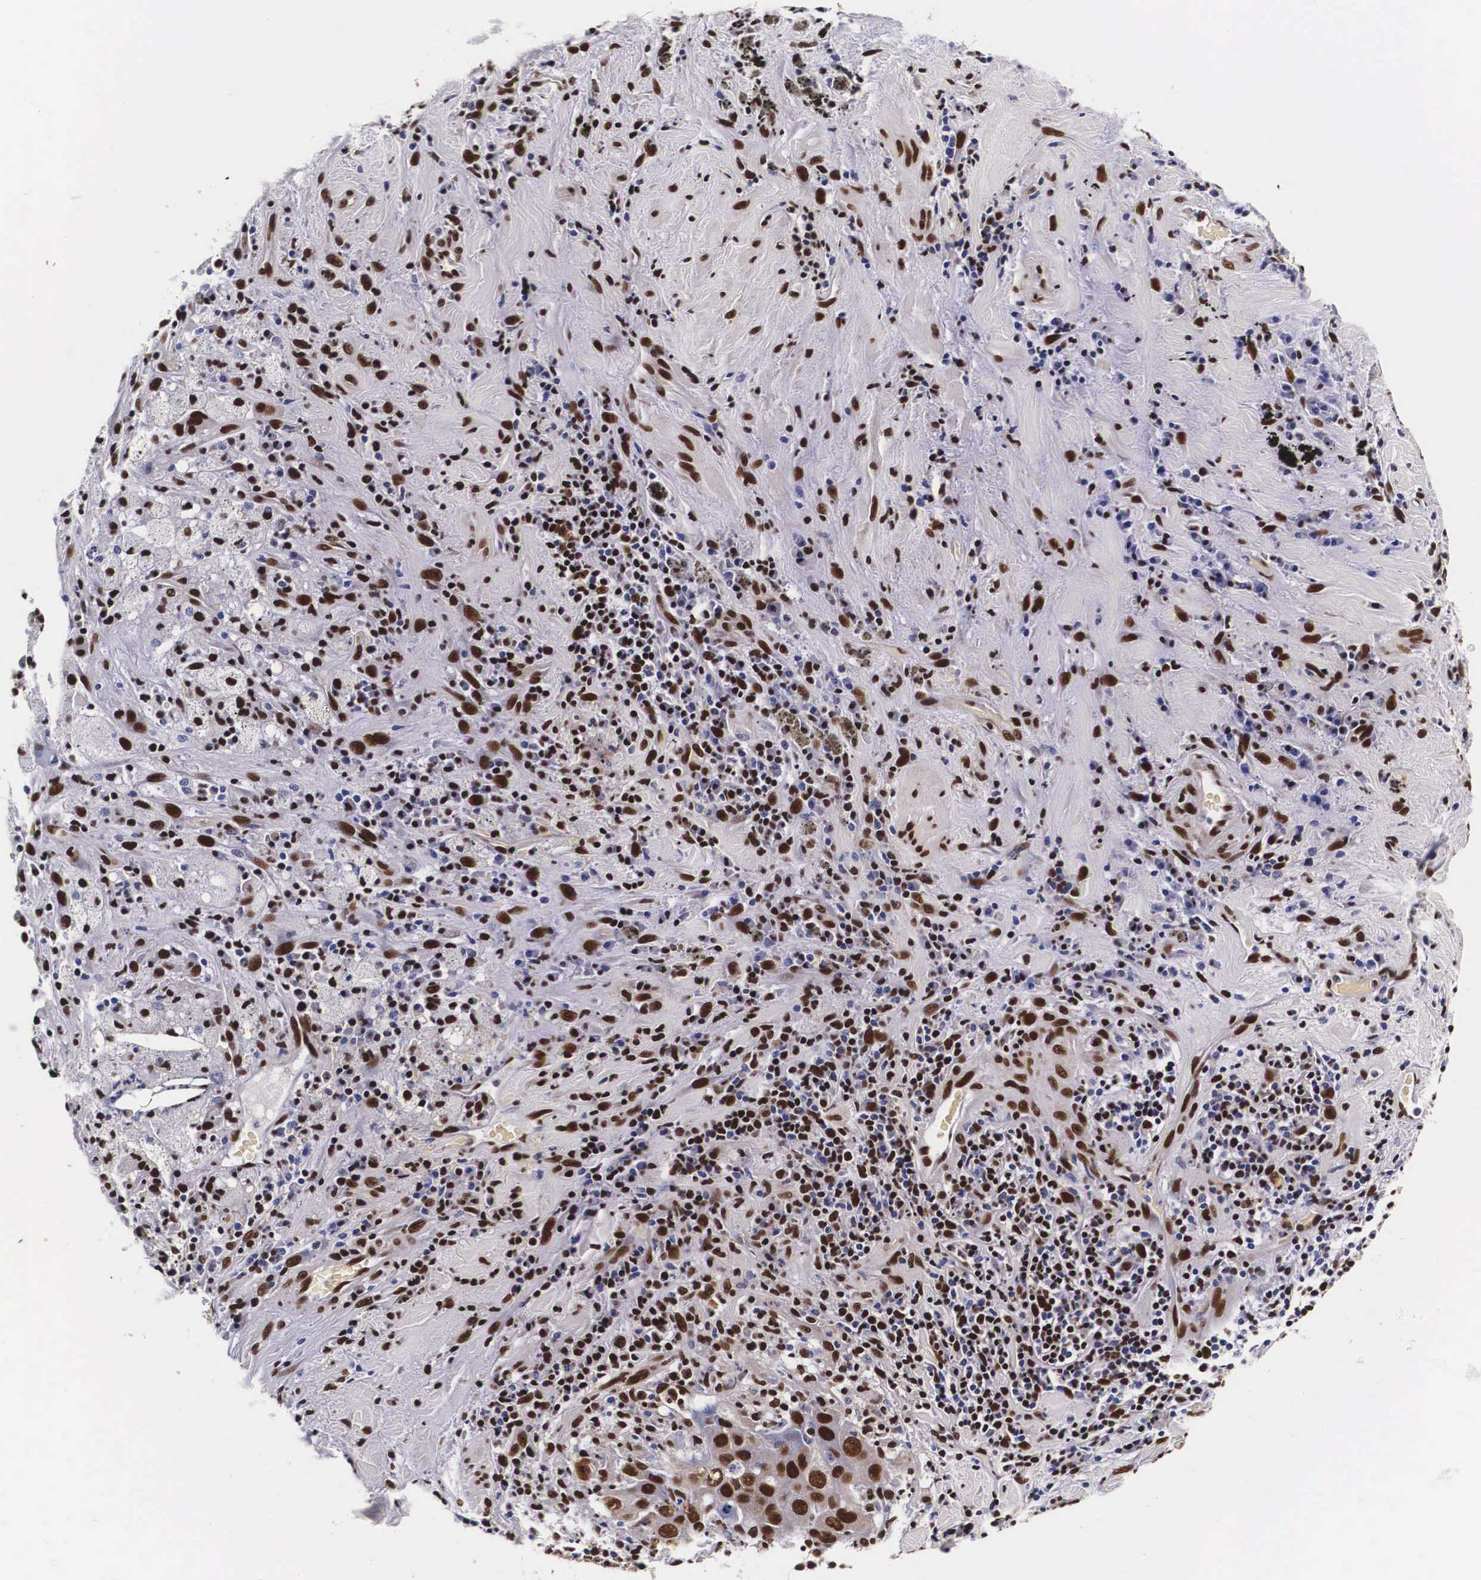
{"staining": {"intensity": "strong", "quantity": ">75%", "location": "cytoplasmic/membranous,nuclear"}, "tissue": "lung cancer", "cell_type": "Tumor cells", "image_type": "cancer", "snomed": [{"axis": "morphology", "description": "Squamous cell carcinoma, NOS"}, {"axis": "topography", "description": "Lung"}], "caption": "Immunohistochemistry micrograph of lung squamous cell carcinoma stained for a protein (brown), which exhibits high levels of strong cytoplasmic/membranous and nuclear staining in about >75% of tumor cells.", "gene": "PABPN1", "patient": {"sex": "male", "age": 64}}